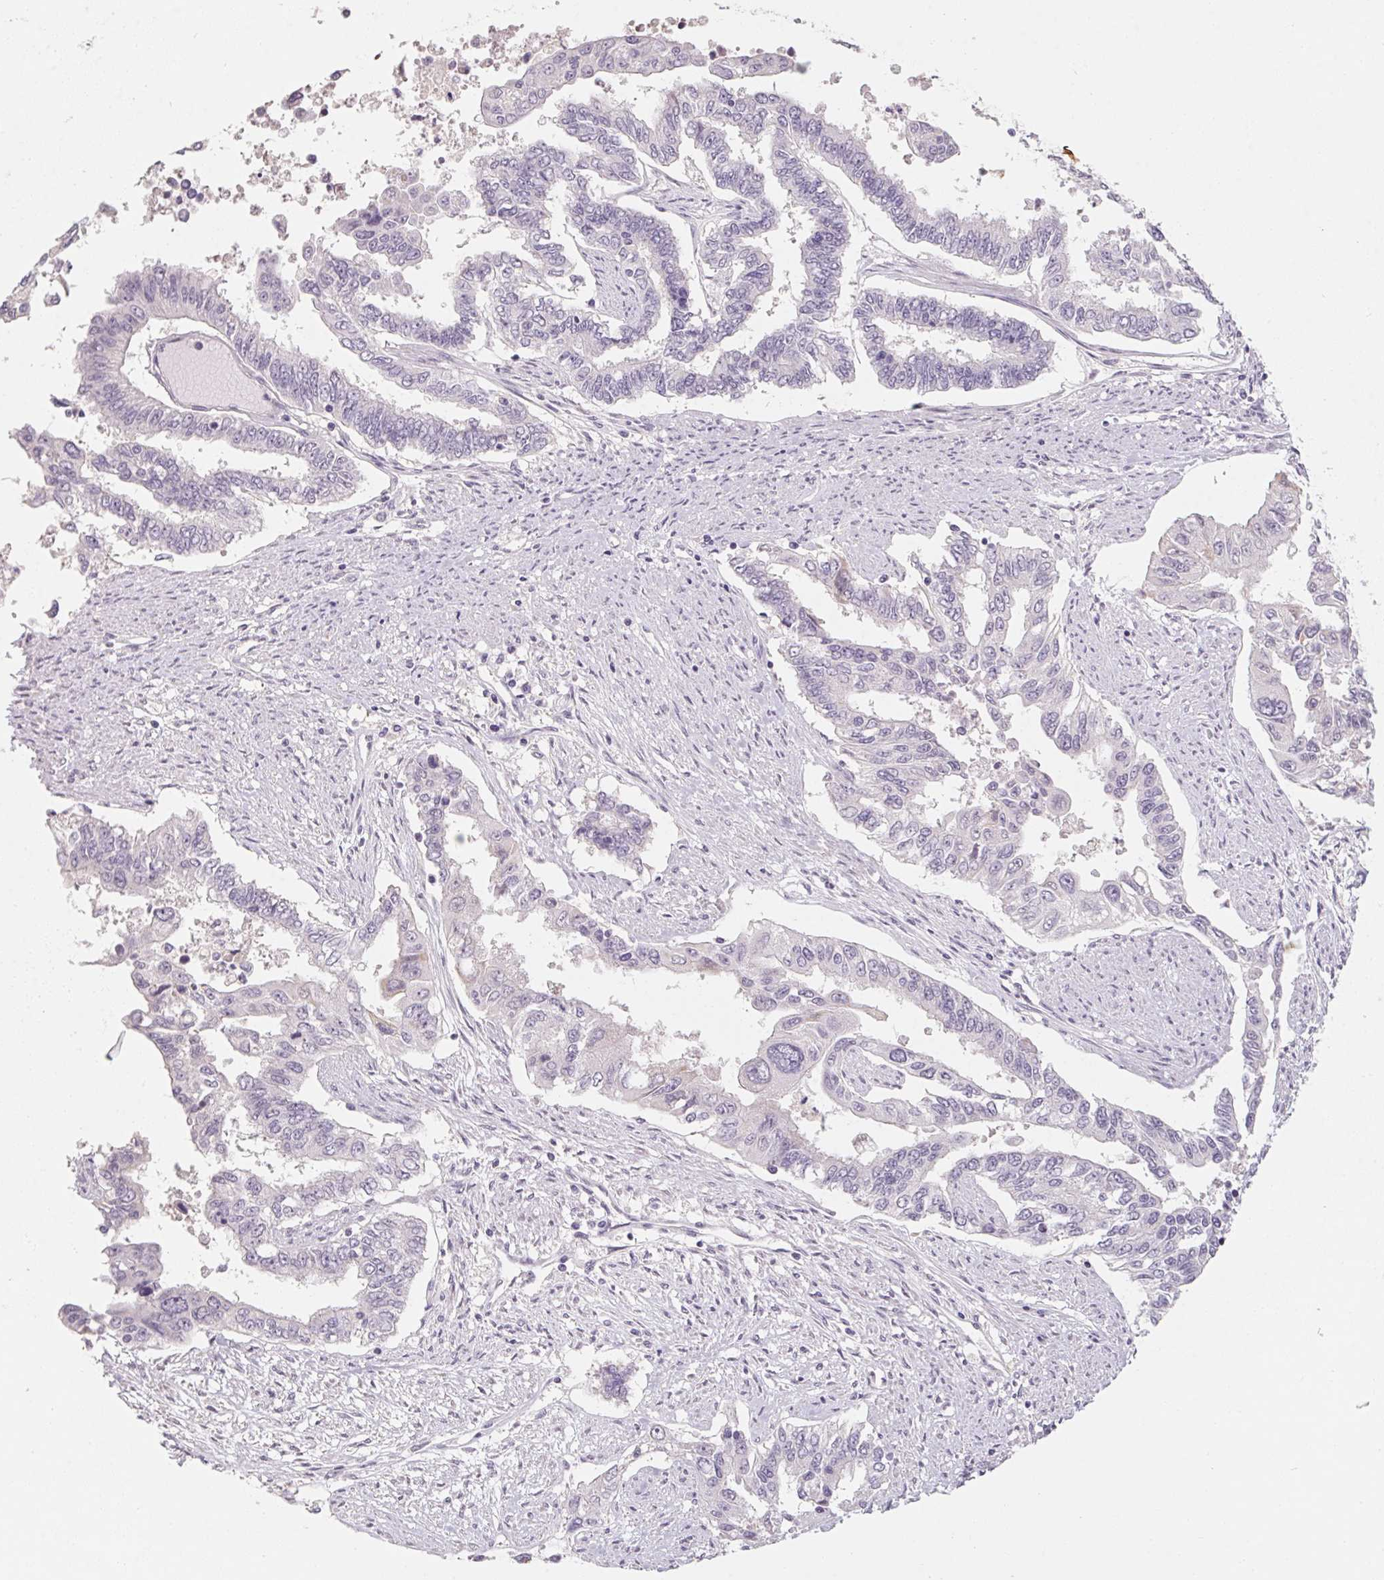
{"staining": {"intensity": "negative", "quantity": "none", "location": "none"}, "tissue": "endometrial cancer", "cell_type": "Tumor cells", "image_type": "cancer", "snomed": [{"axis": "morphology", "description": "Adenocarcinoma, NOS"}, {"axis": "topography", "description": "Uterus"}], "caption": "IHC micrograph of neoplastic tissue: endometrial adenocarcinoma stained with DAB (3,3'-diaminobenzidine) reveals no significant protein positivity in tumor cells.", "gene": "CAPZA3", "patient": {"sex": "female", "age": 59}}